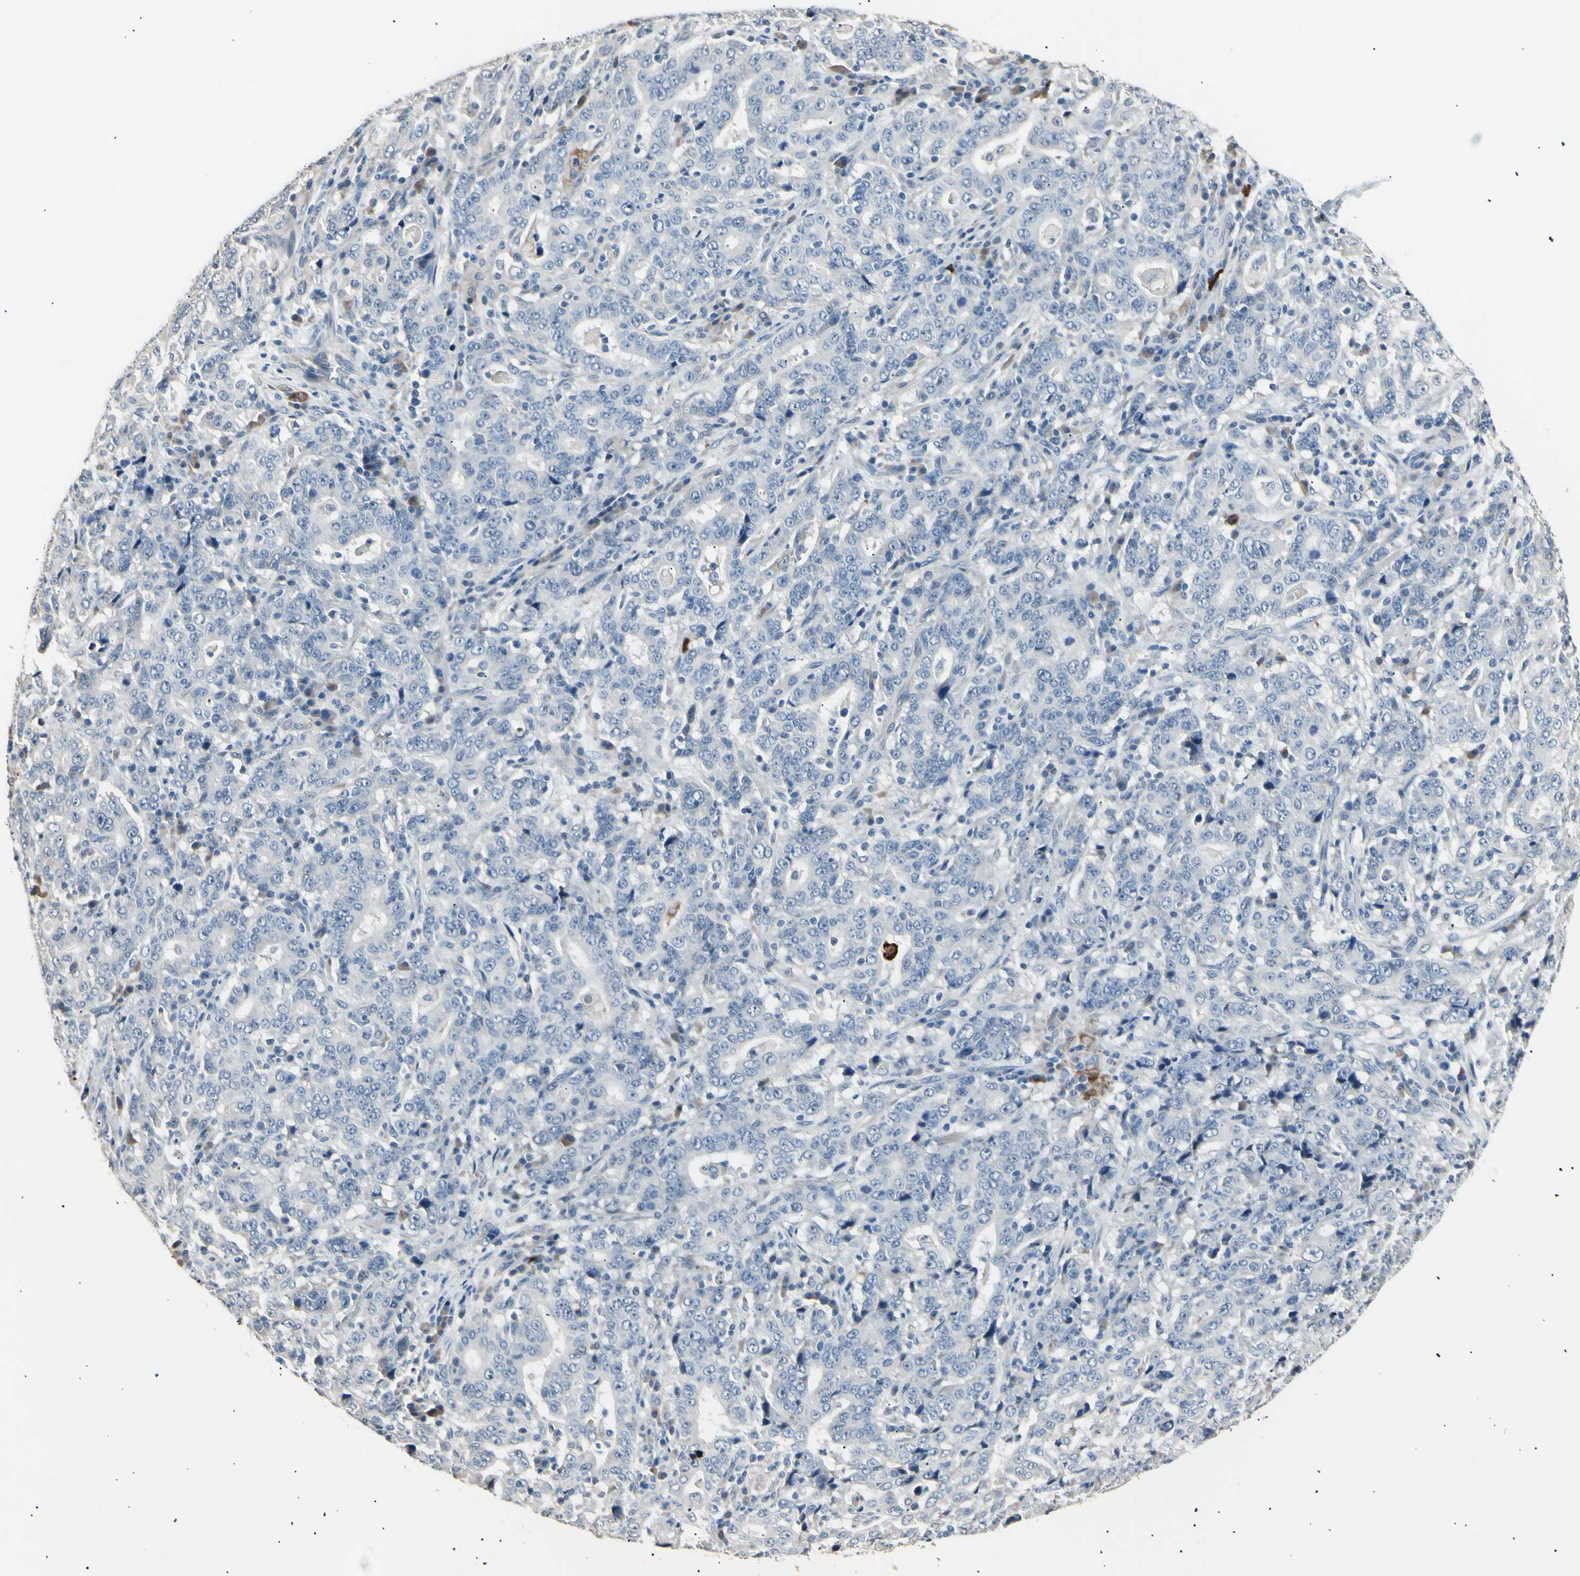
{"staining": {"intensity": "negative", "quantity": "none", "location": "none"}, "tissue": "stomach cancer", "cell_type": "Tumor cells", "image_type": "cancer", "snomed": [{"axis": "morphology", "description": "Normal tissue, NOS"}, {"axis": "morphology", "description": "Adenocarcinoma, NOS"}, {"axis": "topography", "description": "Stomach, upper"}, {"axis": "topography", "description": "Stomach"}], "caption": "Immunohistochemistry of stomach cancer demonstrates no staining in tumor cells.", "gene": "LDLR", "patient": {"sex": "male", "age": 59}}